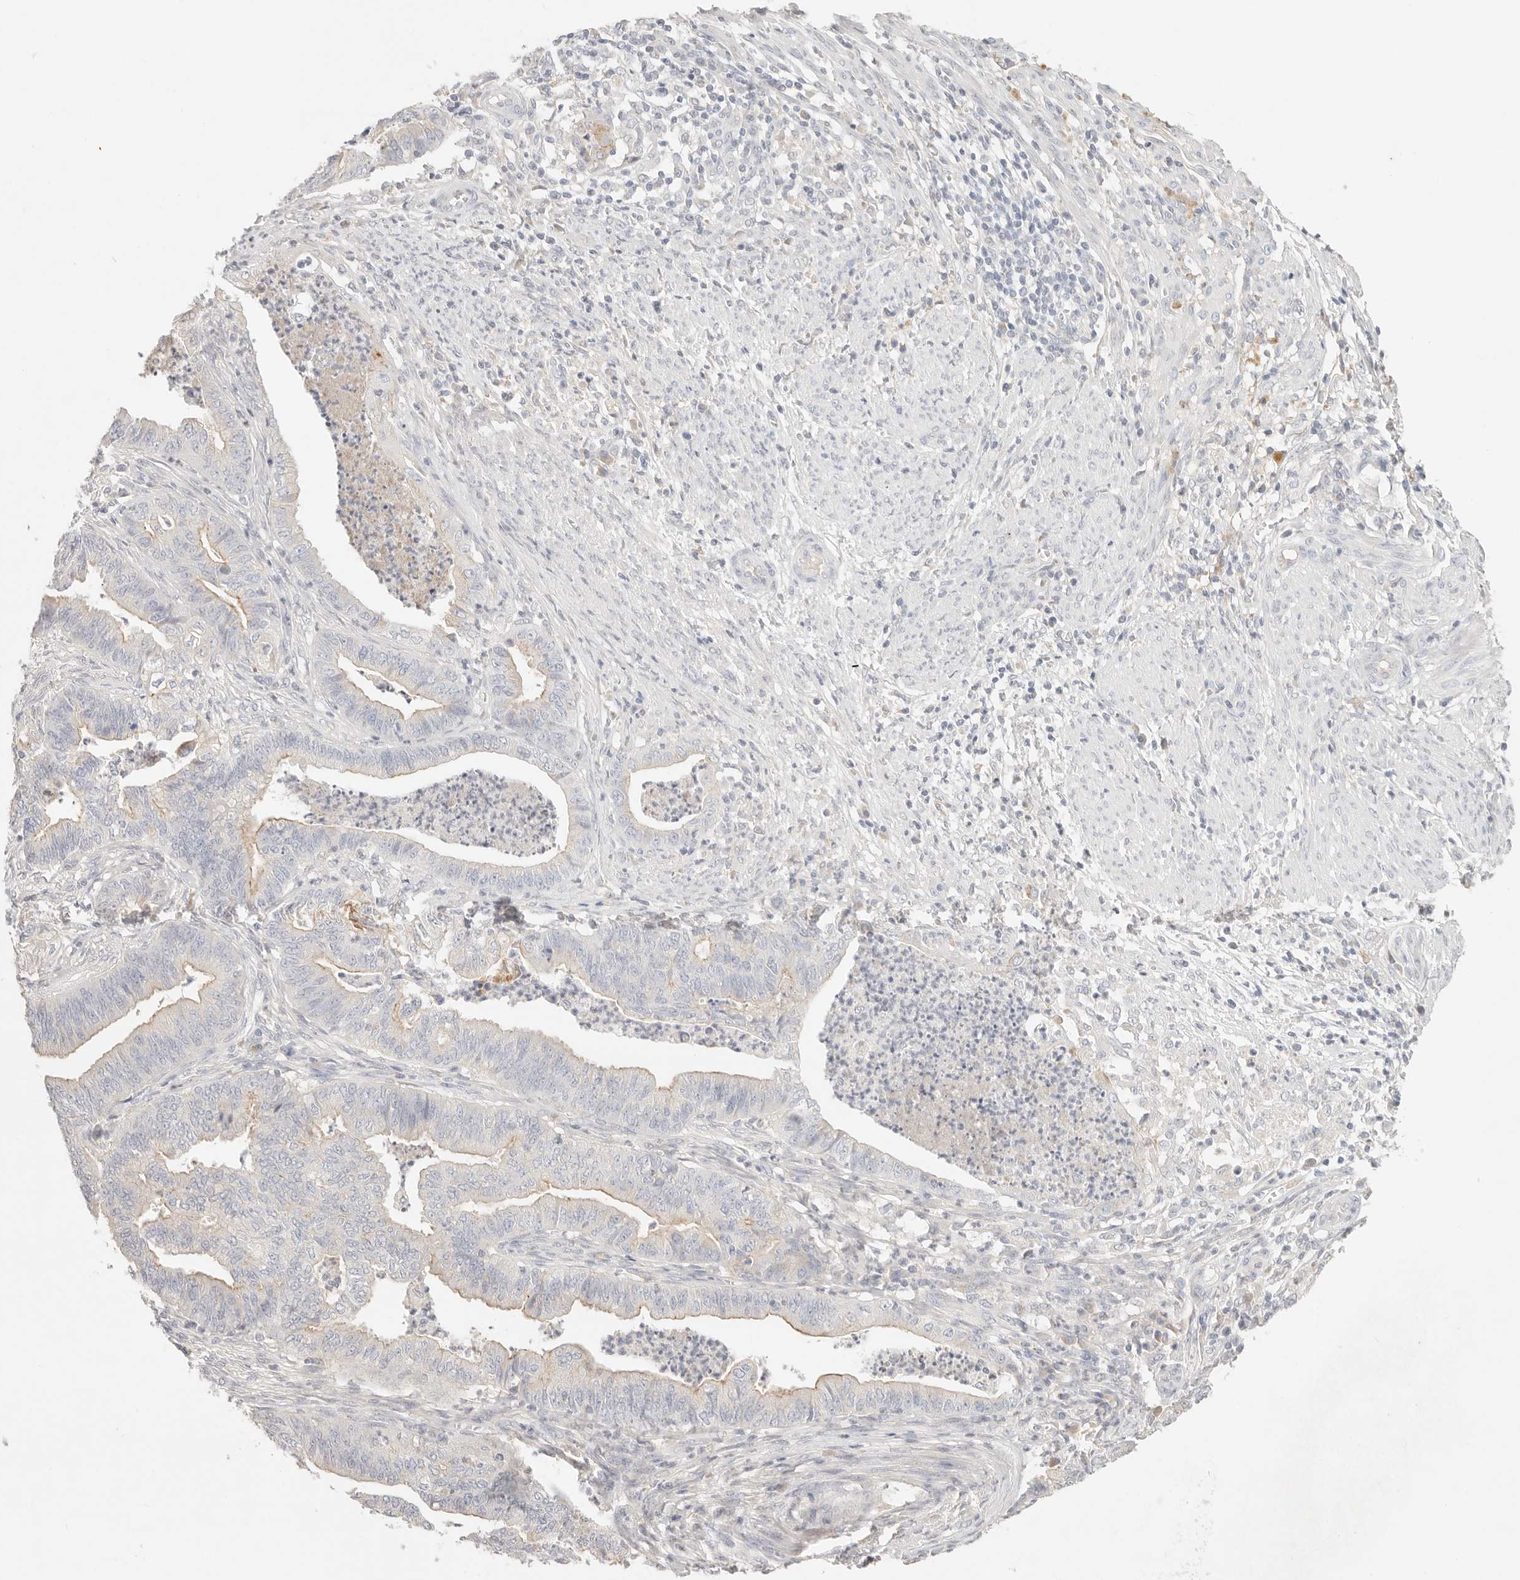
{"staining": {"intensity": "weak", "quantity": "<25%", "location": "cytoplasmic/membranous"}, "tissue": "endometrial cancer", "cell_type": "Tumor cells", "image_type": "cancer", "snomed": [{"axis": "morphology", "description": "Polyp, NOS"}, {"axis": "morphology", "description": "Adenocarcinoma, NOS"}, {"axis": "morphology", "description": "Adenoma, NOS"}, {"axis": "topography", "description": "Endometrium"}], "caption": "This is an IHC histopathology image of polyp (endometrial). There is no staining in tumor cells.", "gene": "CEP120", "patient": {"sex": "female", "age": 79}}